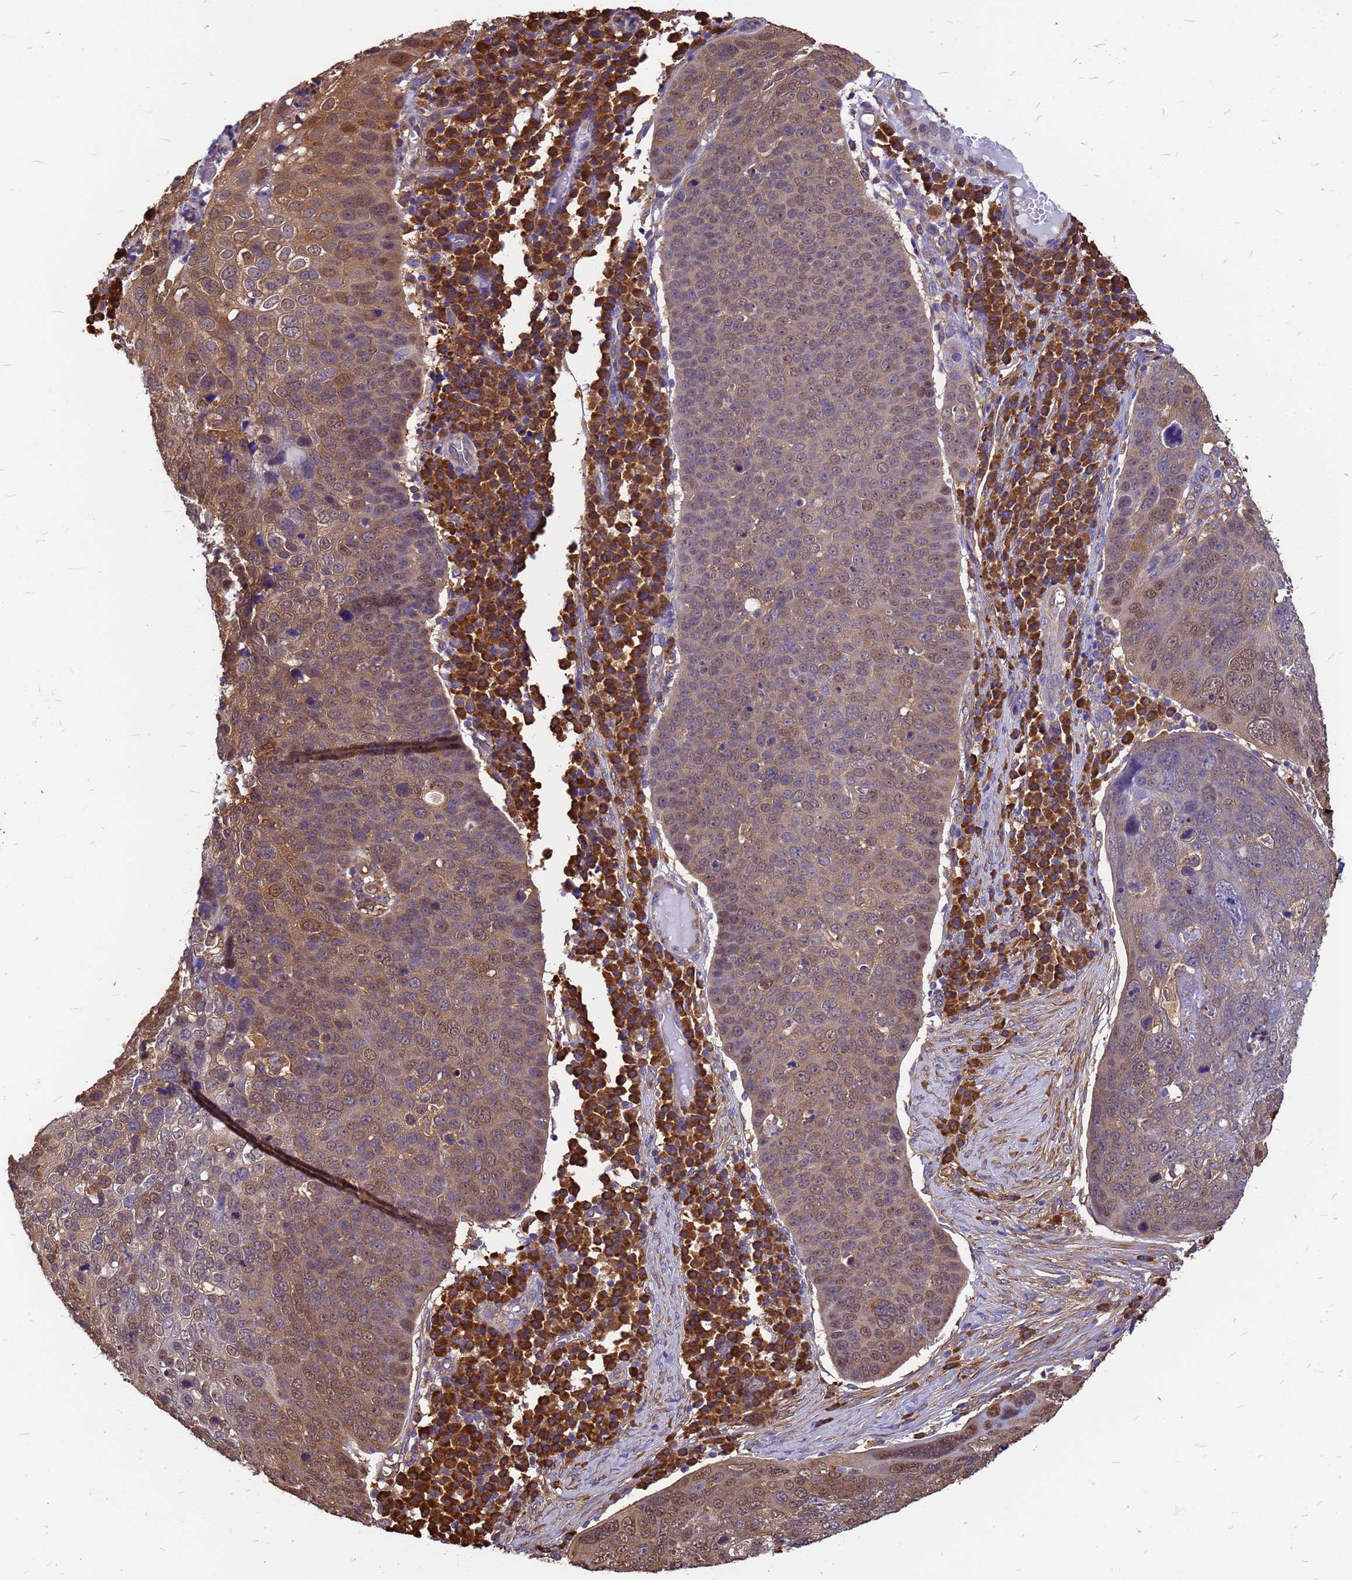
{"staining": {"intensity": "moderate", "quantity": "25%-75%", "location": "cytoplasmic/membranous,nuclear"}, "tissue": "skin cancer", "cell_type": "Tumor cells", "image_type": "cancer", "snomed": [{"axis": "morphology", "description": "Squamous cell carcinoma, NOS"}, {"axis": "topography", "description": "Skin"}], "caption": "Squamous cell carcinoma (skin) stained with DAB (3,3'-diaminobenzidine) immunohistochemistry demonstrates medium levels of moderate cytoplasmic/membranous and nuclear positivity in about 25%-75% of tumor cells.", "gene": "GID4", "patient": {"sex": "male", "age": 71}}